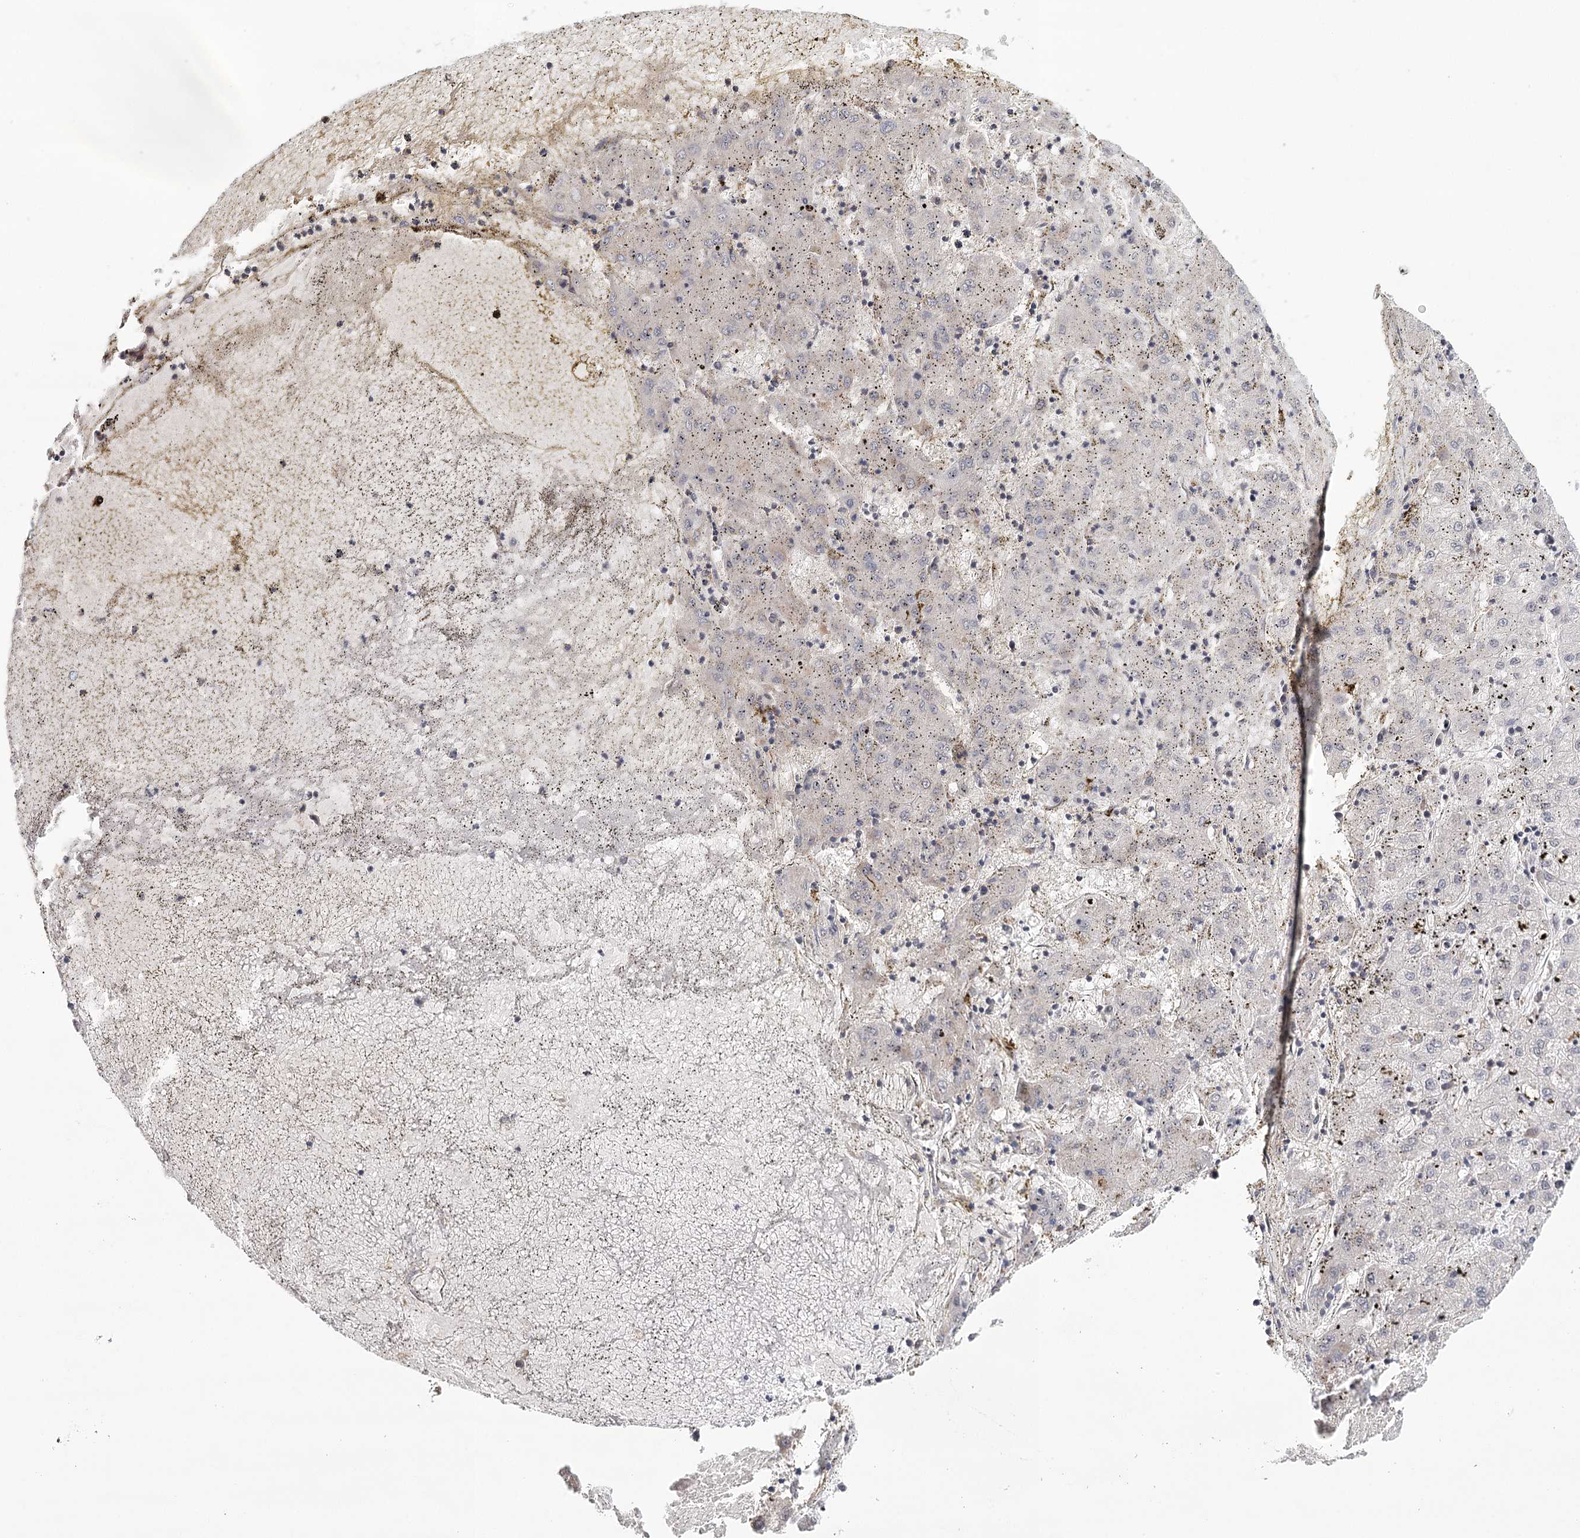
{"staining": {"intensity": "negative", "quantity": "none", "location": "none"}, "tissue": "liver cancer", "cell_type": "Tumor cells", "image_type": "cancer", "snomed": [{"axis": "morphology", "description": "Carcinoma, Hepatocellular, NOS"}, {"axis": "topography", "description": "Liver"}], "caption": "Immunohistochemical staining of liver hepatocellular carcinoma reveals no significant expression in tumor cells.", "gene": "ICOS", "patient": {"sex": "male", "age": 72}}